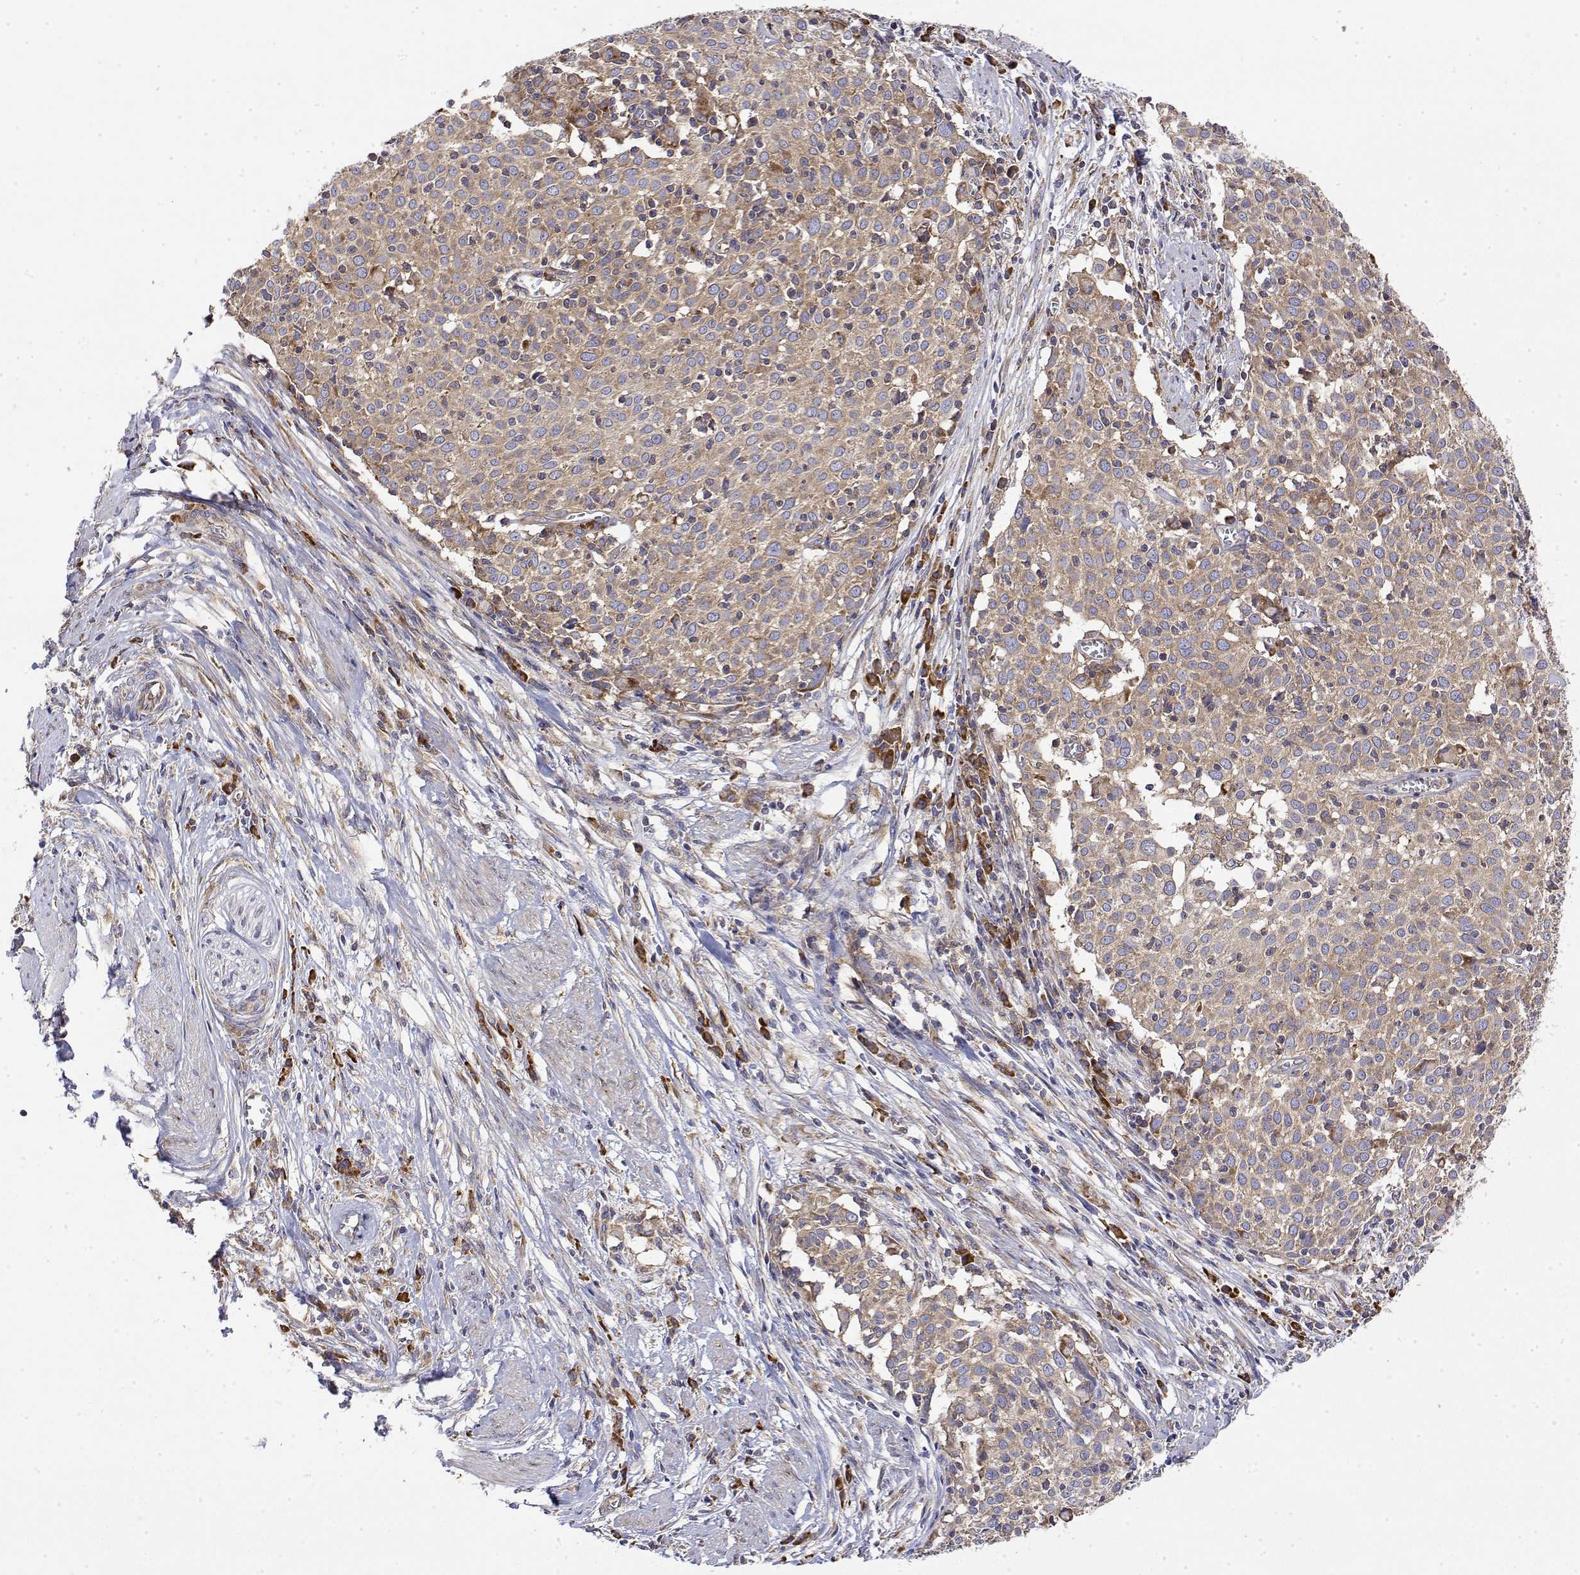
{"staining": {"intensity": "weak", "quantity": "25%-75%", "location": "cytoplasmic/membranous"}, "tissue": "cervical cancer", "cell_type": "Tumor cells", "image_type": "cancer", "snomed": [{"axis": "morphology", "description": "Squamous cell carcinoma, NOS"}, {"axis": "topography", "description": "Cervix"}], "caption": "Squamous cell carcinoma (cervical) was stained to show a protein in brown. There is low levels of weak cytoplasmic/membranous expression in approximately 25%-75% of tumor cells.", "gene": "EEF1G", "patient": {"sex": "female", "age": 39}}